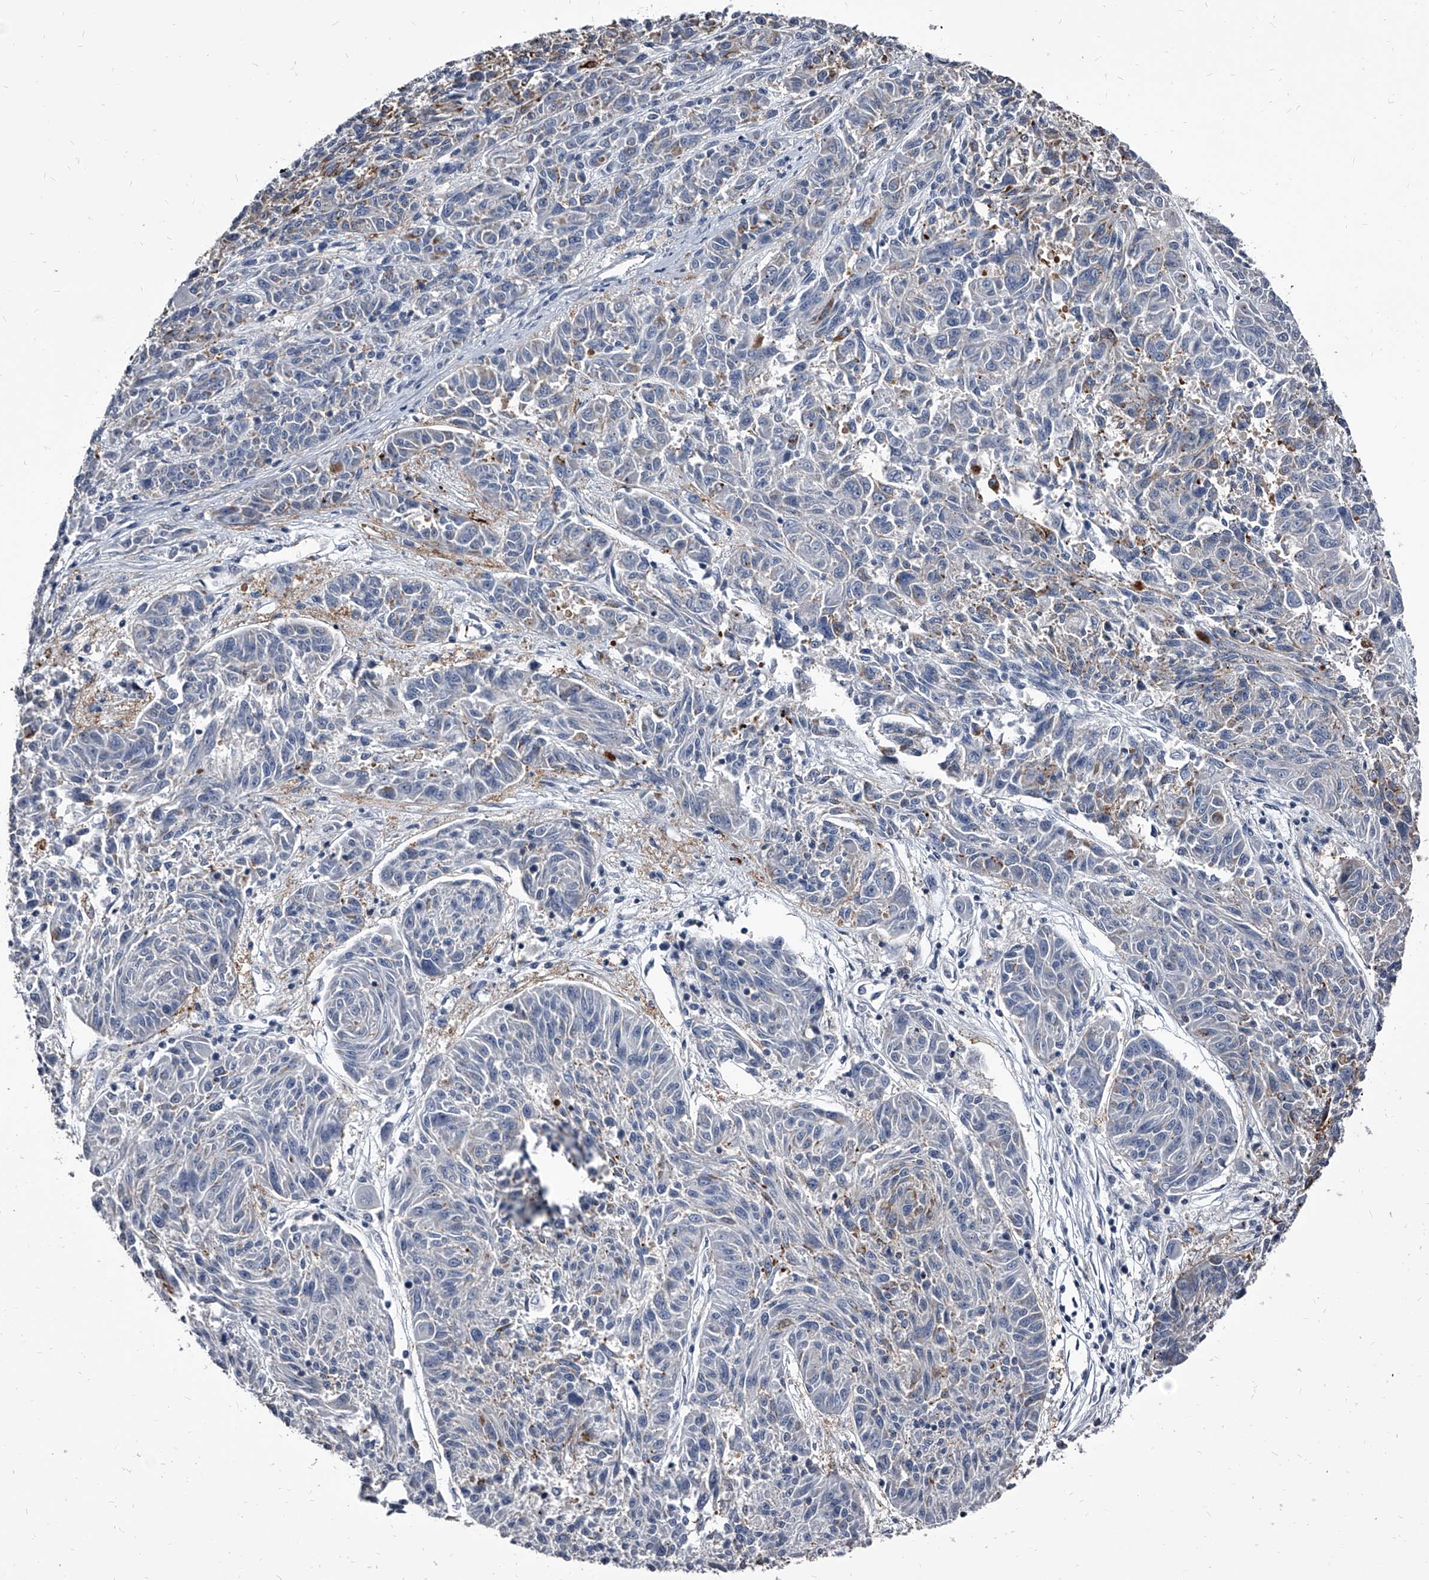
{"staining": {"intensity": "moderate", "quantity": "<25%", "location": "cytoplasmic/membranous"}, "tissue": "melanoma", "cell_type": "Tumor cells", "image_type": "cancer", "snomed": [{"axis": "morphology", "description": "Malignant melanoma, NOS"}, {"axis": "topography", "description": "Skin"}], "caption": "Malignant melanoma stained with a protein marker reveals moderate staining in tumor cells.", "gene": "PGLYRP3", "patient": {"sex": "male", "age": 53}}